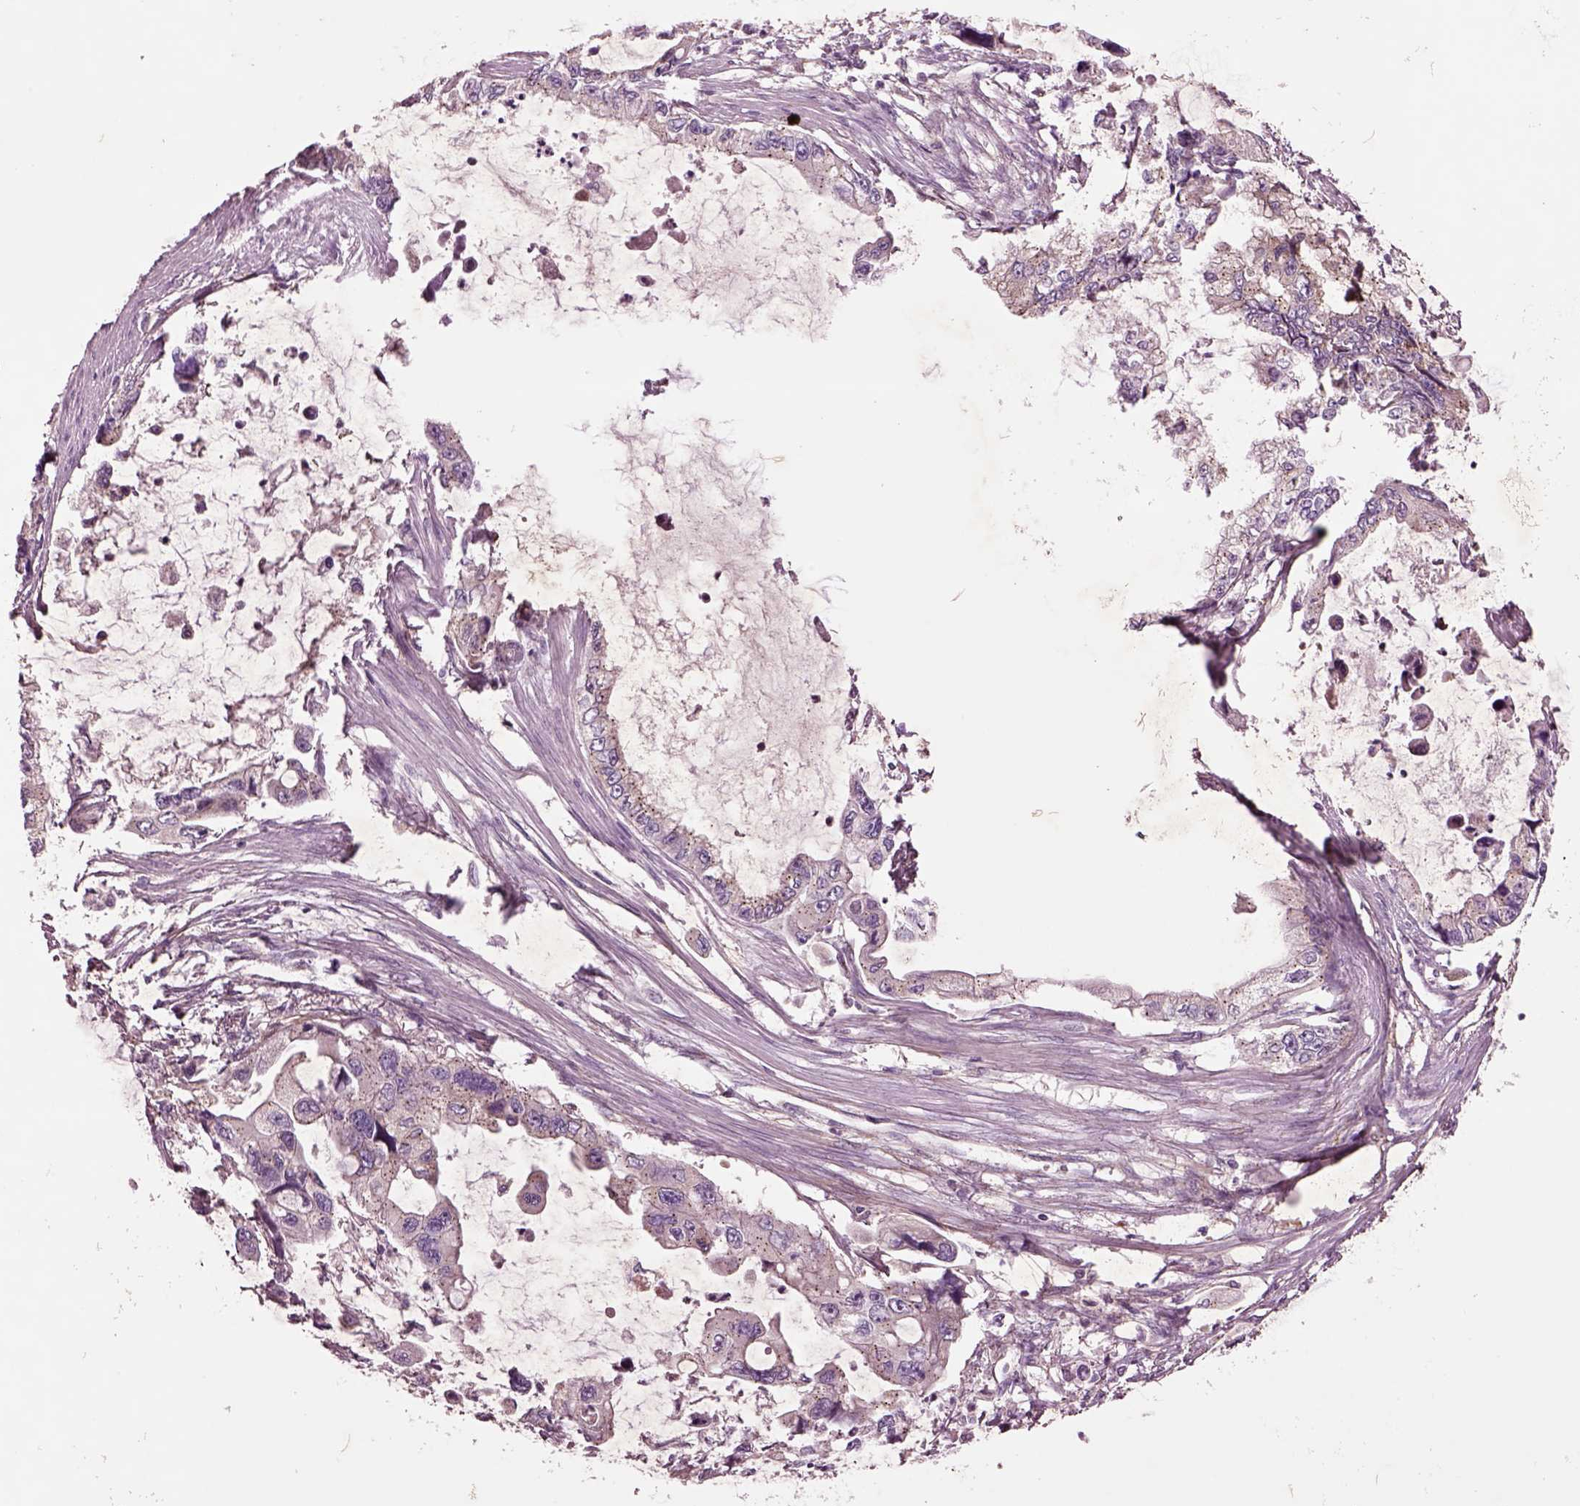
{"staining": {"intensity": "negative", "quantity": "none", "location": "none"}, "tissue": "stomach cancer", "cell_type": "Tumor cells", "image_type": "cancer", "snomed": [{"axis": "morphology", "description": "Adenocarcinoma, NOS"}, {"axis": "topography", "description": "Pancreas"}, {"axis": "topography", "description": "Stomach, upper"}, {"axis": "topography", "description": "Stomach"}], "caption": "This histopathology image is of stomach cancer stained with immunohistochemistry to label a protein in brown with the nuclei are counter-stained blue. There is no positivity in tumor cells.", "gene": "SEC23A", "patient": {"sex": "male", "age": 77}}